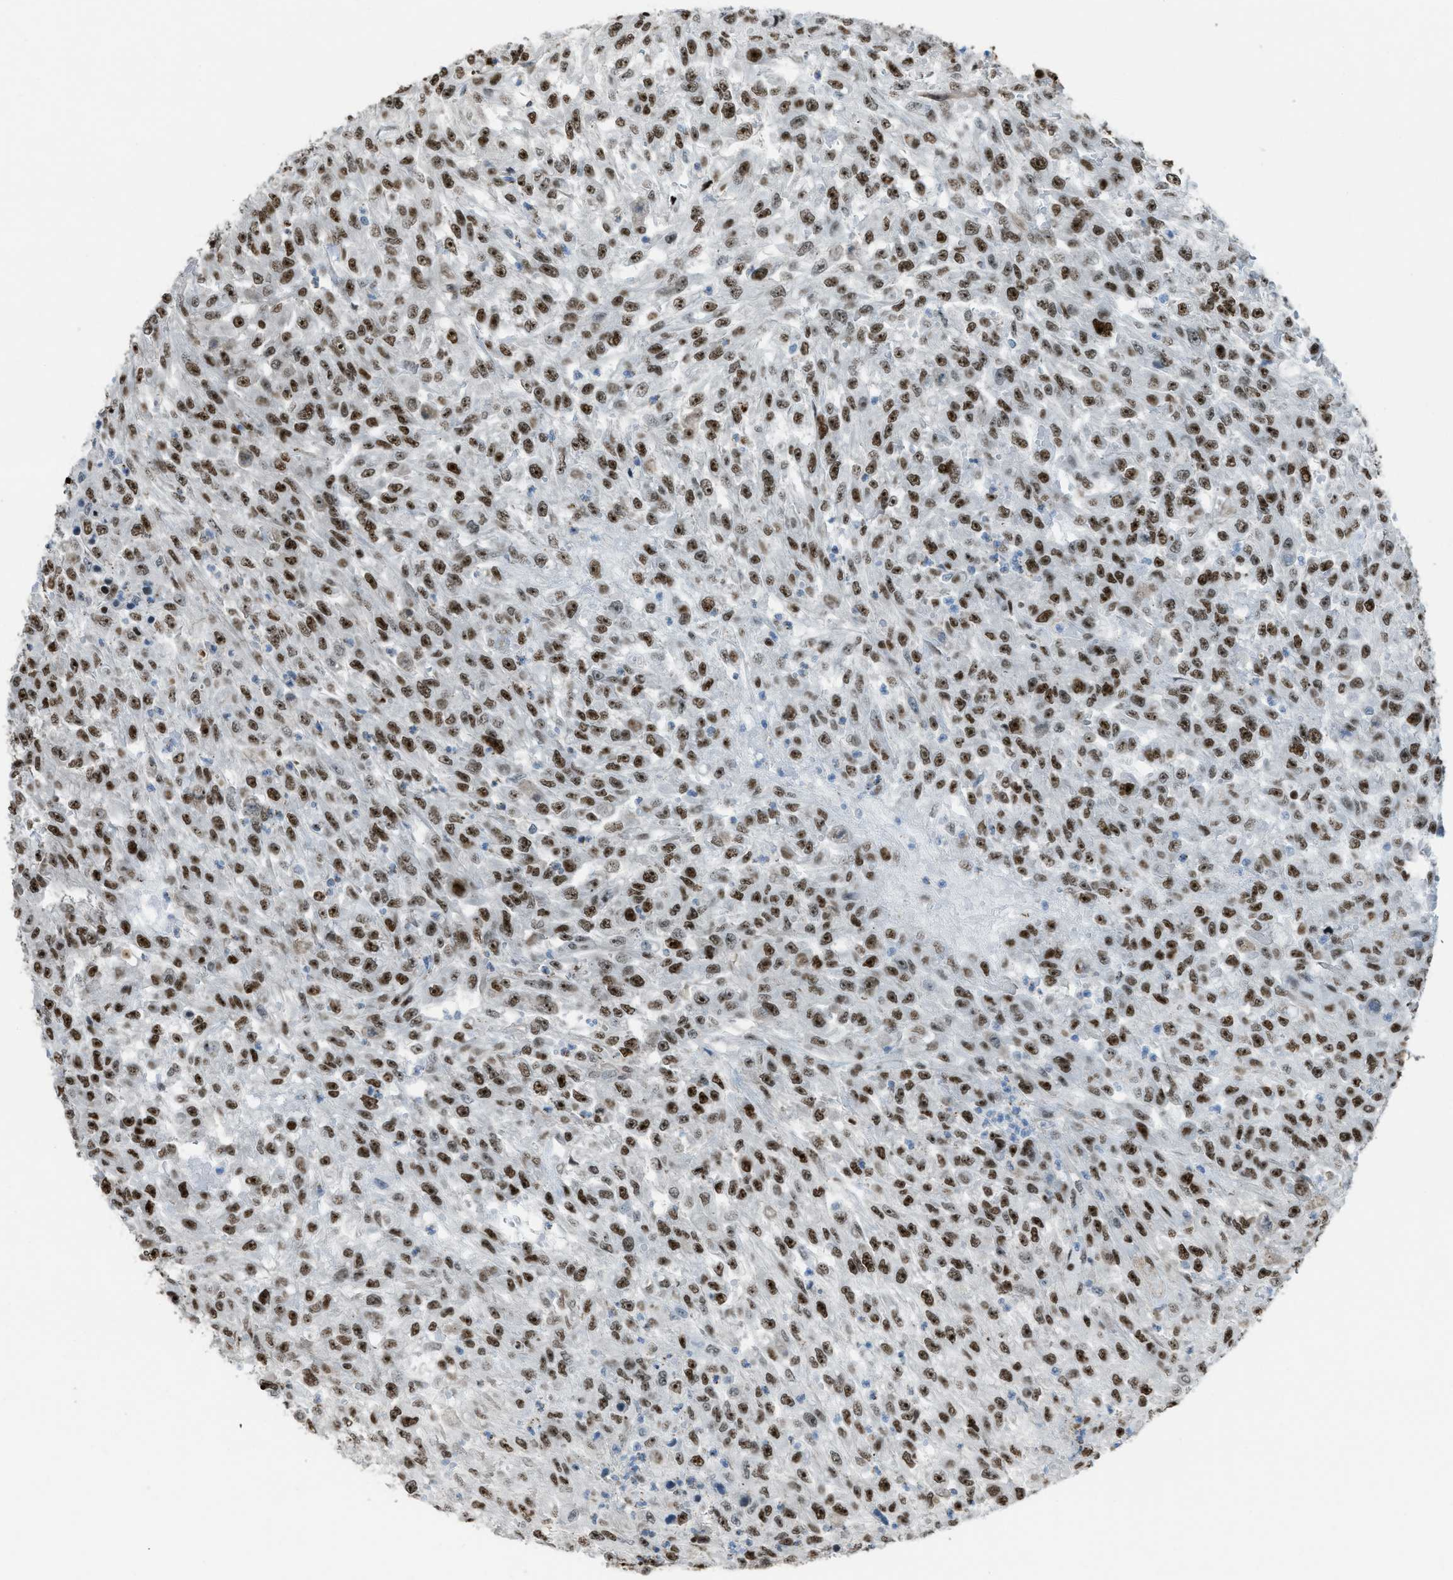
{"staining": {"intensity": "strong", "quantity": ">75%", "location": "nuclear"}, "tissue": "urothelial cancer", "cell_type": "Tumor cells", "image_type": "cancer", "snomed": [{"axis": "morphology", "description": "Urothelial carcinoma, High grade"}, {"axis": "topography", "description": "Urinary bladder"}], "caption": "High-power microscopy captured an IHC histopathology image of urothelial carcinoma (high-grade), revealing strong nuclear expression in approximately >75% of tumor cells. (DAB = brown stain, brightfield microscopy at high magnification).", "gene": "SLFN5", "patient": {"sex": "male", "age": 46}}